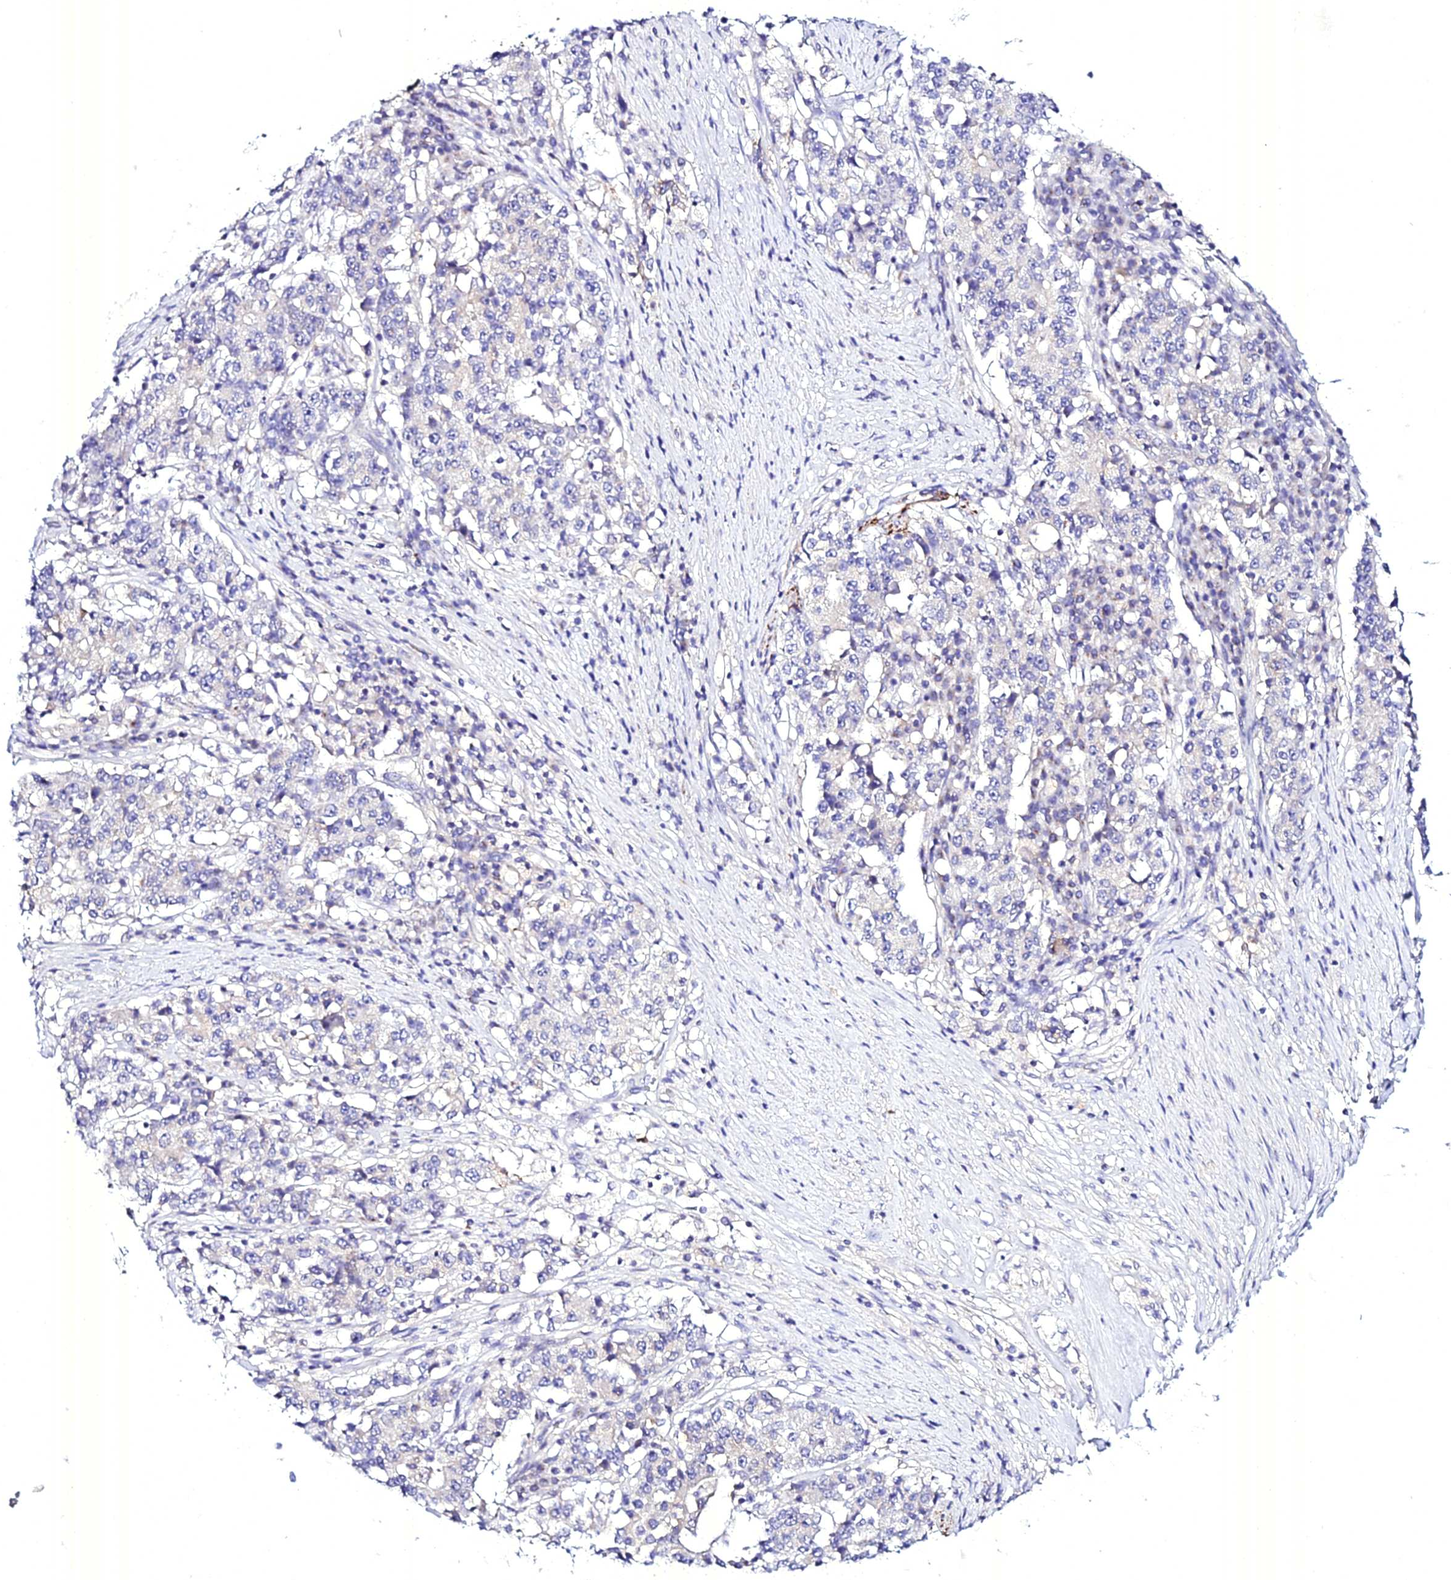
{"staining": {"intensity": "negative", "quantity": "none", "location": "none"}, "tissue": "stomach cancer", "cell_type": "Tumor cells", "image_type": "cancer", "snomed": [{"axis": "morphology", "description": "Adenocarcinoma, NOS"}, {"axis": "topography", "description": "Stomach"}], "caption": "Stomach cancer (adenocarcinoma) was stained to show a protein in brown. There is no significant expression in tumor cells.", "gene": "ATG16L2", "patient": {"sex": "male", "age": 59}}